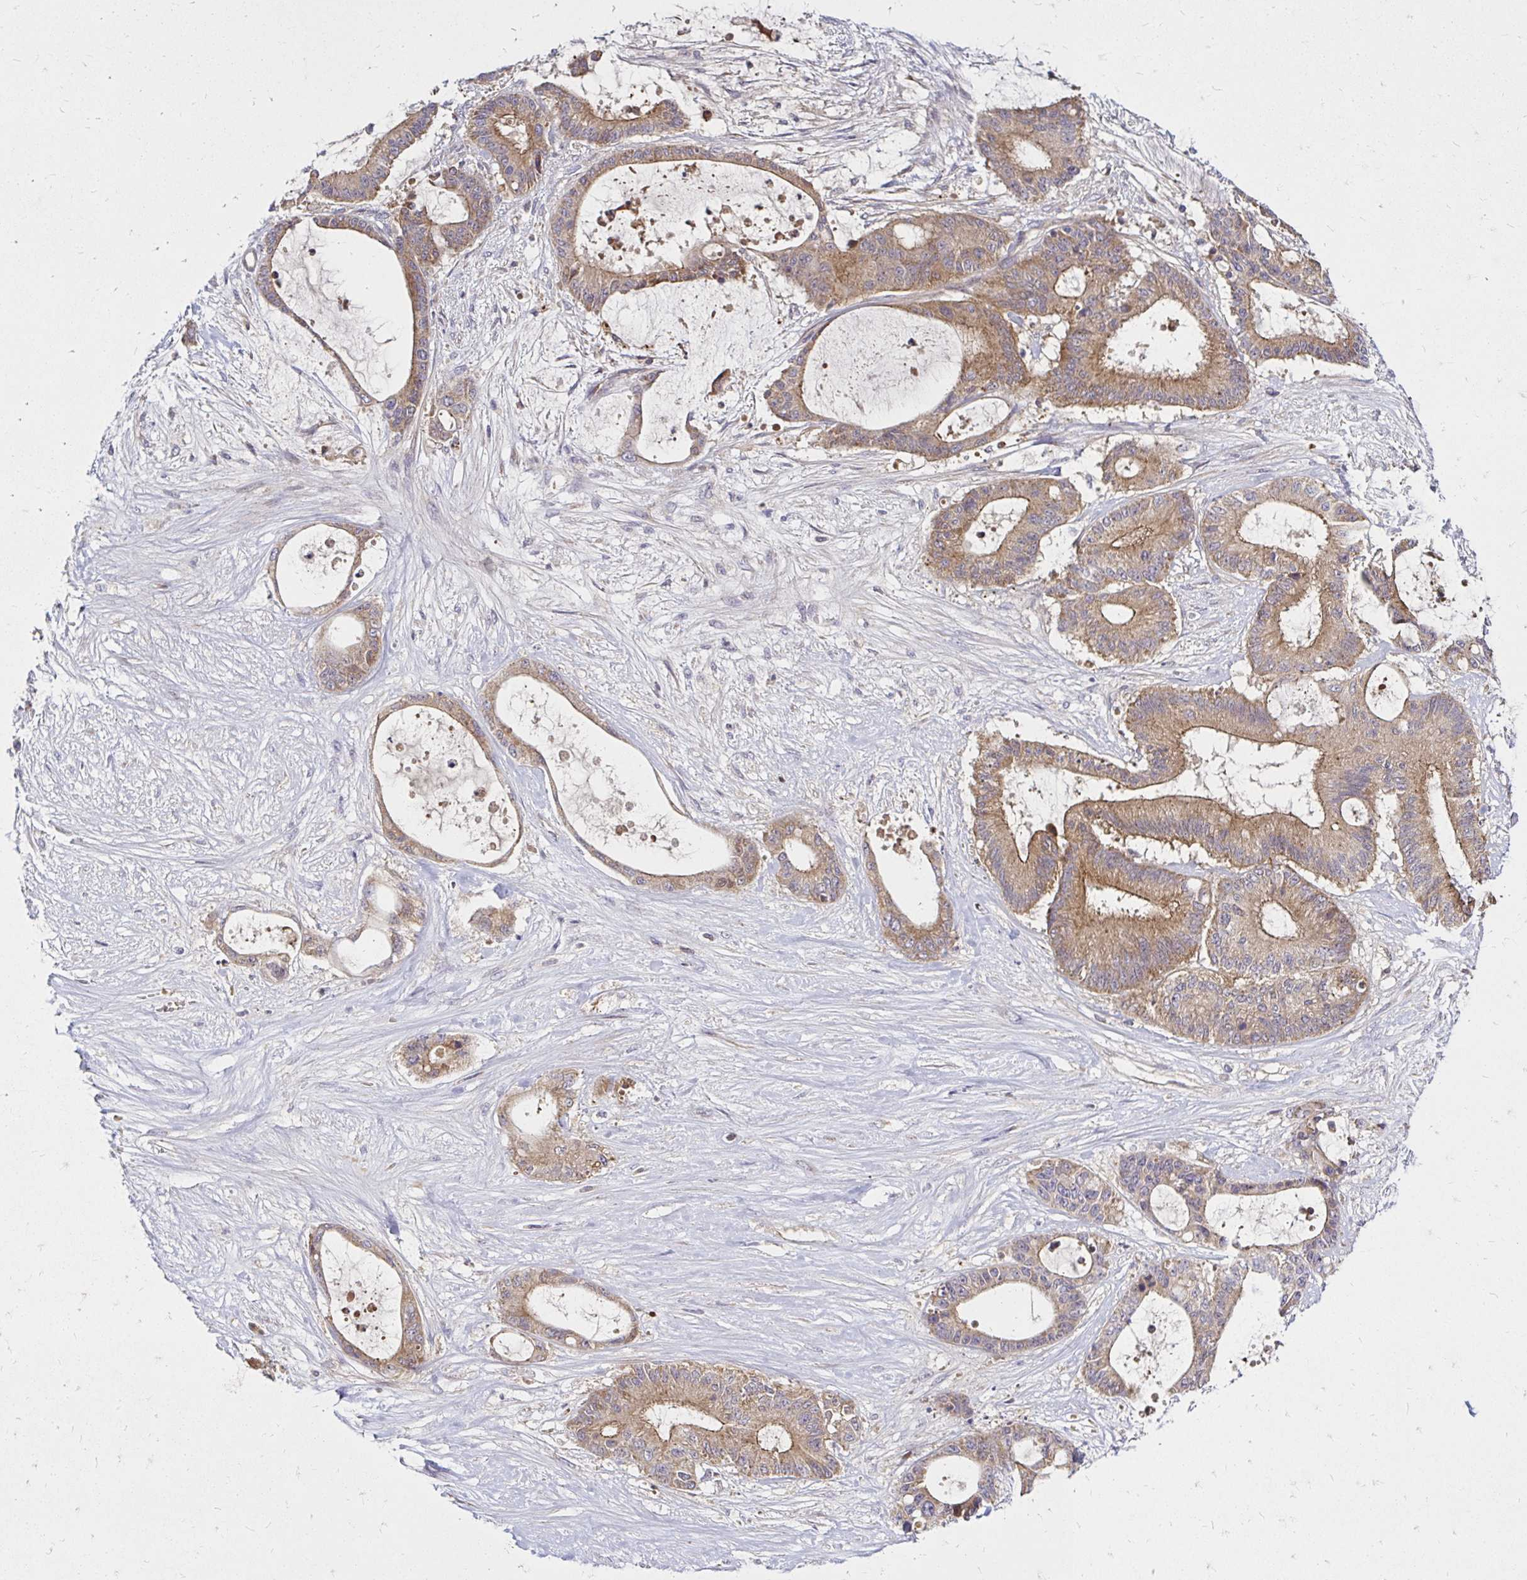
{"staining": {"intensity": "moderate", "quantity": ">75%", "location": "cytoplasmic/membranous"}, "tissue": "liver cancer", "cell_type": "Tumor cells", "image_type": "cancer", "snomed": [{"axis": "morphology", "description": "Normal tissue, NOS"}, {"axis": "morphology", "description": "Cholangiocarcinoma"}, {"axis": "topography", "description": "Liver"}, {"axis": "topography", "description": "Peripheral nerve tissue"}], "caption": "This image demonstrates immunohistochemistry (IHC) staining of human liver cancer, with medium moderate cytoplasmic/membranous positivity in approximately >75% of tumor cells.", "gene": "ARHGEF37", "patient": {"sex": "female", "age": 73}}